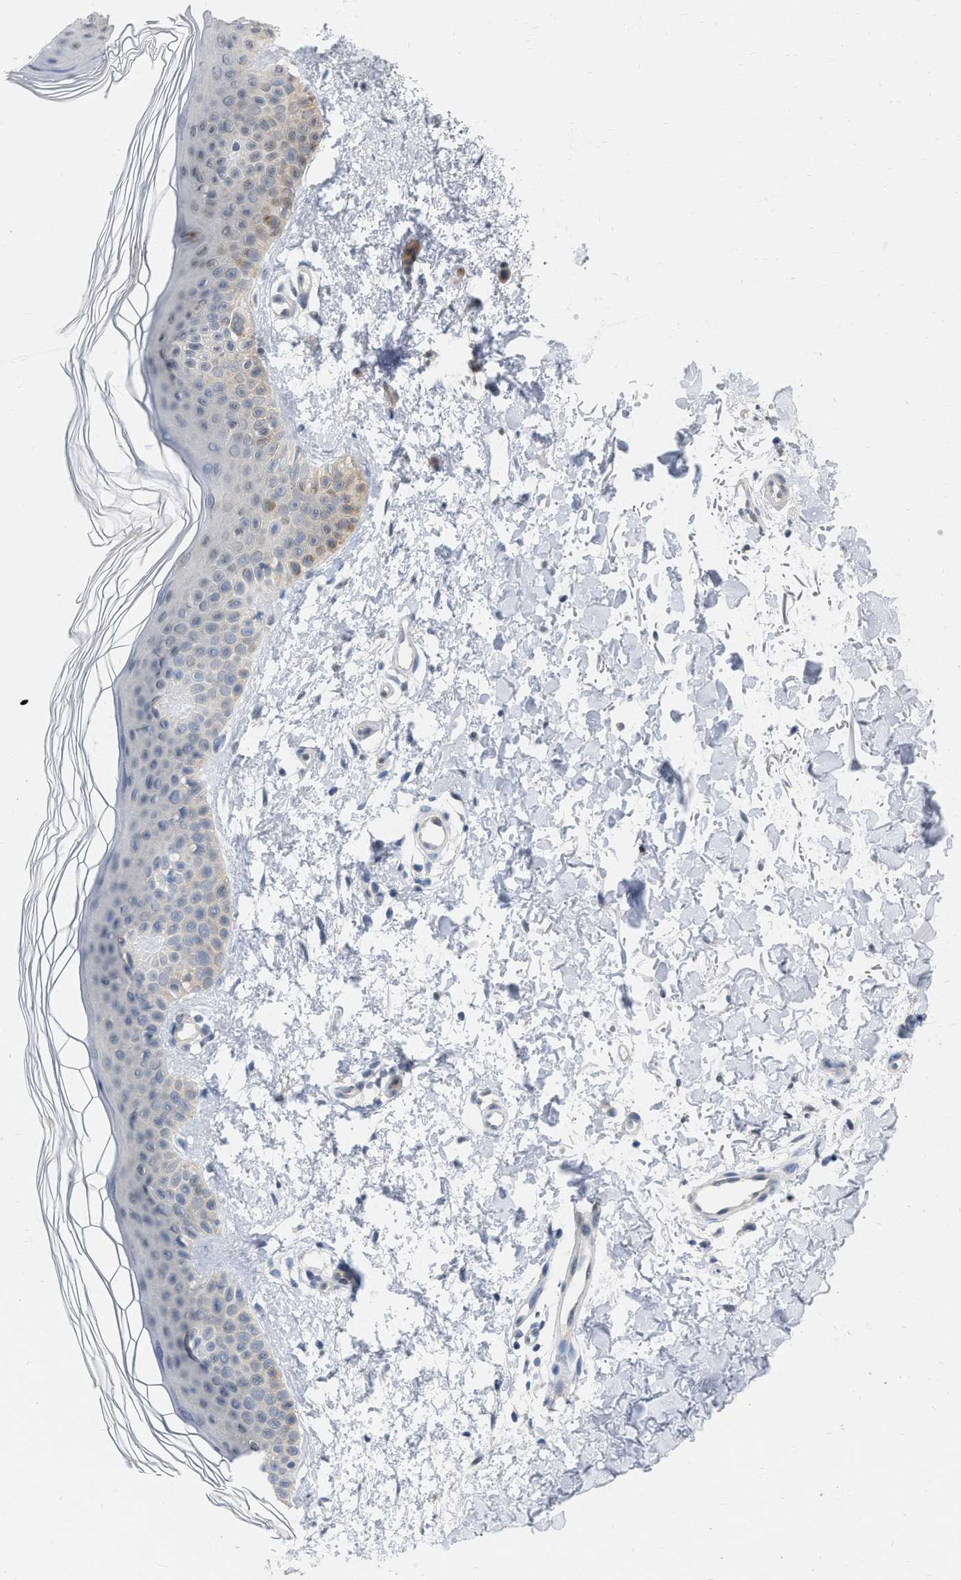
{"staining": {"intensity": "negative", "quantity": "none", "location": "none"}, "tissue": "skin", "cell_type": "Fibroblasts", "image_type": "normal", "snomed": [{"axis": "morphology", "description": "Normal tissue, NOS"}, {"axis": "morphology", "description": "Malignant melanoma, NOS"}, {"axis": "topography", "description": "Skin"}], "caption": "Skin was stained to show a protein in brown. There is no significant expression in fibroblasts. Nuclei are stained in blue.", "gene": "RUVBL1", "patient": {"sex": "male", "age": 83}}